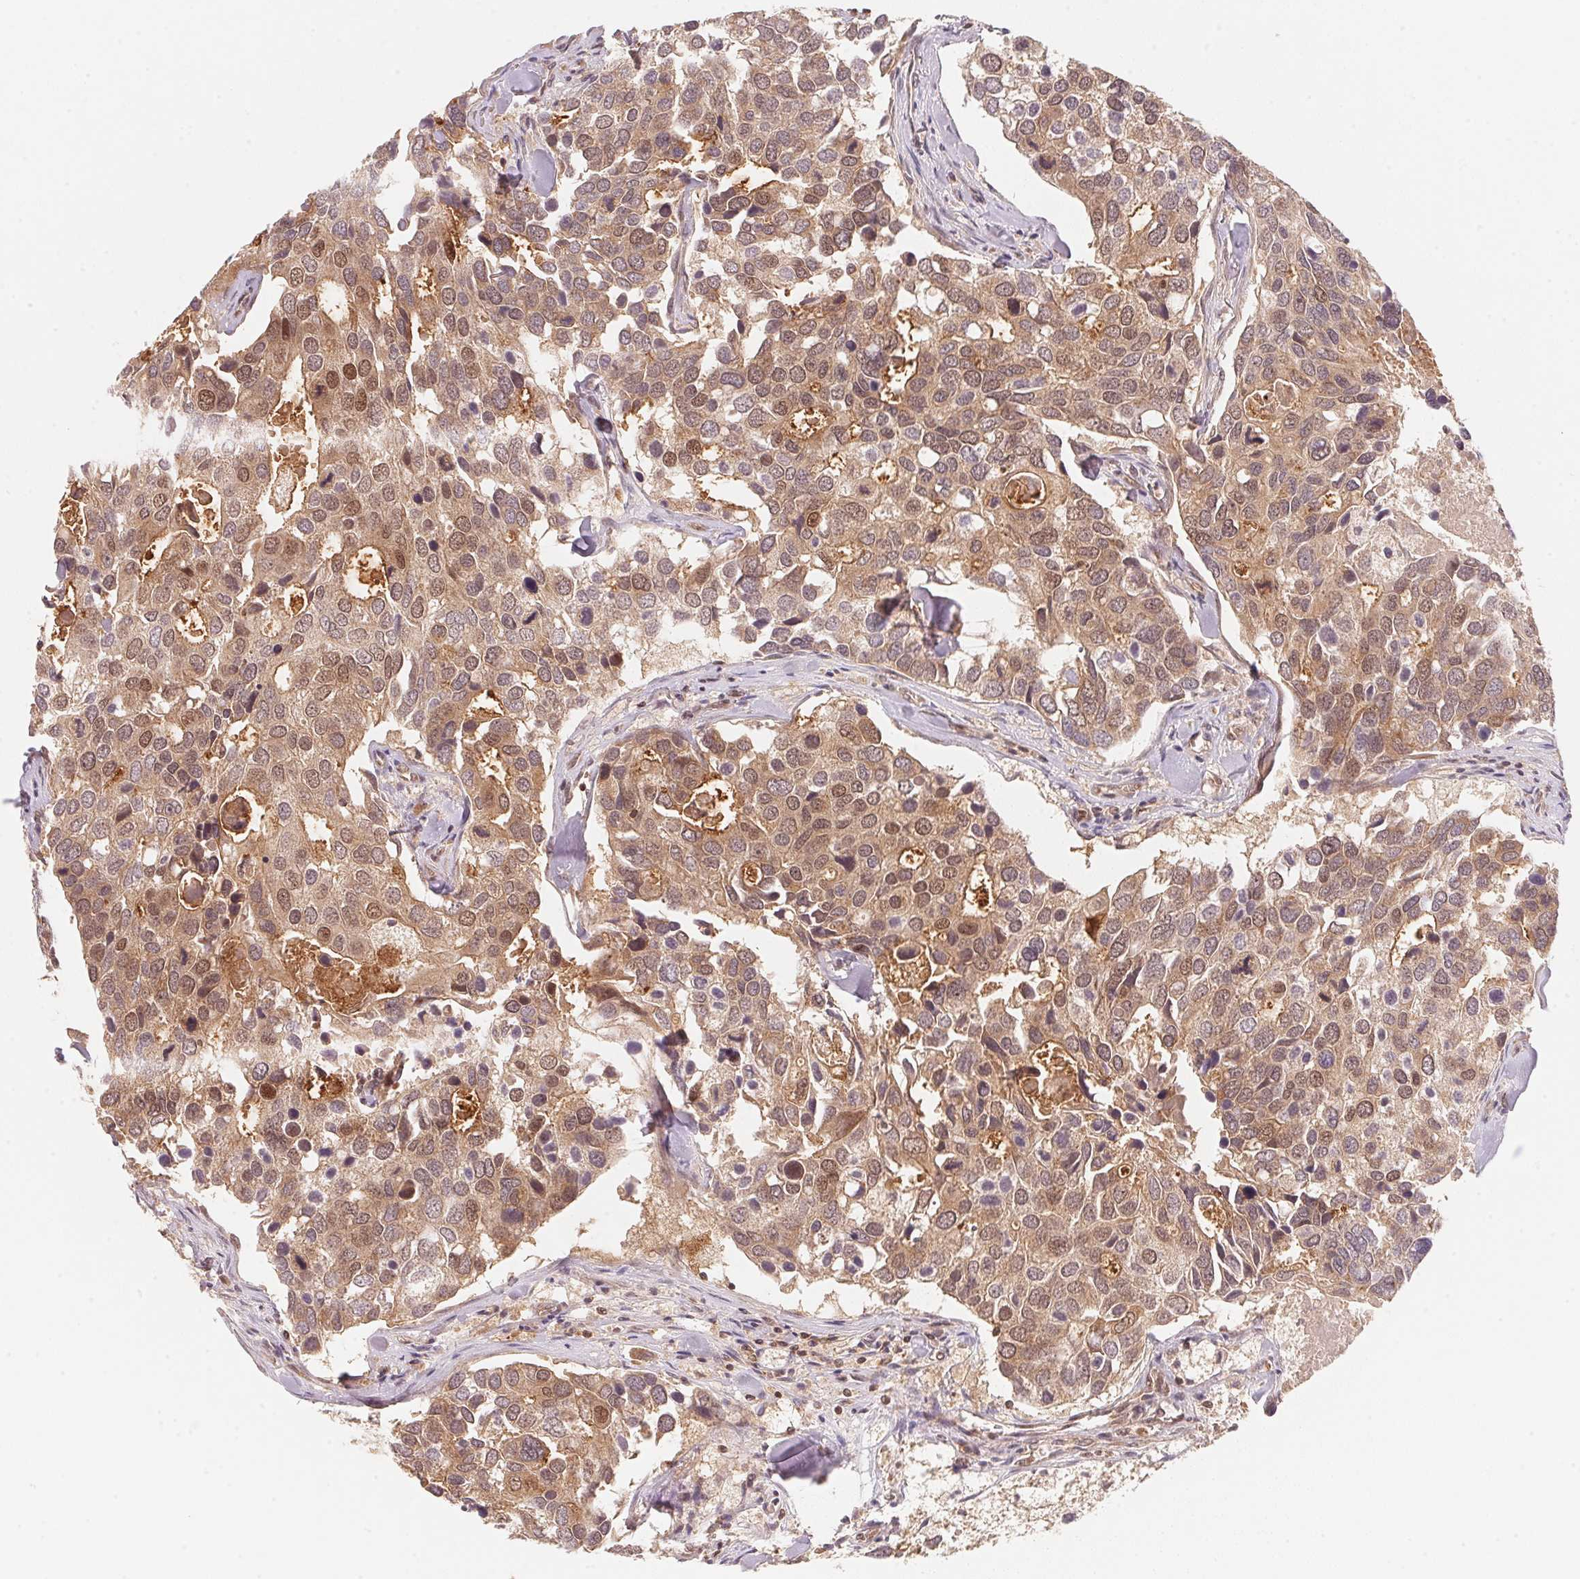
{"staining": {"intensity": "moderate", "quantity": ">75%", "location": "cytoplasmic/membranous,nuclear"}, "tissue": "breast cancer", "cell_type": "Tumor cells", "image_type": "cancer", "snomed": [{"axis": "morphology", "description": "Duct carcinoma"}, {"axis": "topography", "description": "Breast"}], "caption": "DAB immunohistochemical staining of human breast cancer shows moderate cytoplasmic/membranous and nuclear protein positivity in approximately >75% of tumor cells.", "gene": "CCDC102B", "patient": {"sex": "female", "age": 83}}